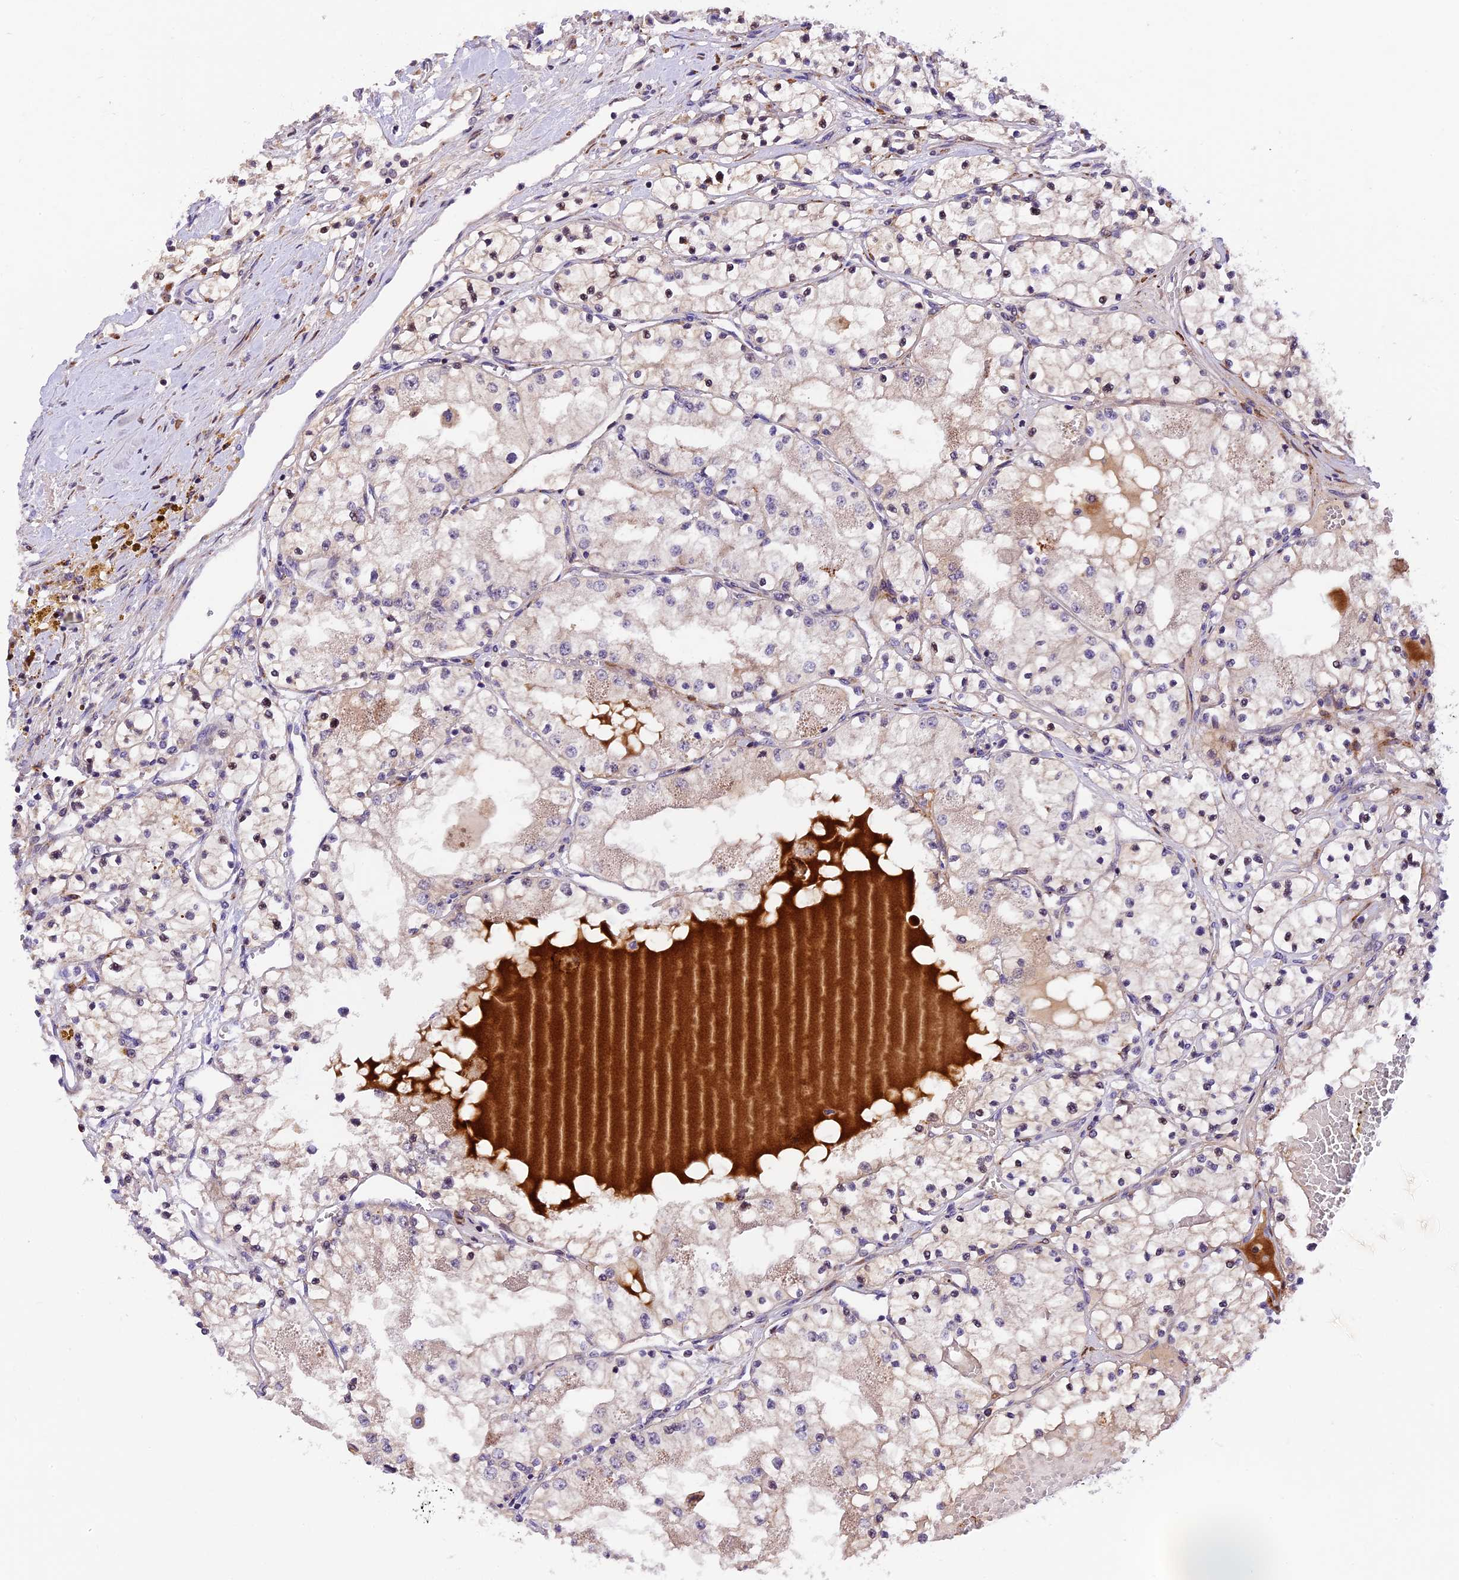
{"staining": {"intensity": "negative", "quantity": "none", "location": "none"}, "tissue": "renal cancer", "cell_type": "Tumor cells", "image_type": "cancer", "snomed": [{"axis": "morphology", "description": "Normal tissue, NOS"}, {"axis": "morphology", "description": "Adenocarcinoma, NOS"}, {"axis": "topography", "description": "Kidney"}], "caption": "Tumor cells show no significant staining in renal cancer.", "gene": "FBXO45", "patient": {"sex": "male", "age": 68}}